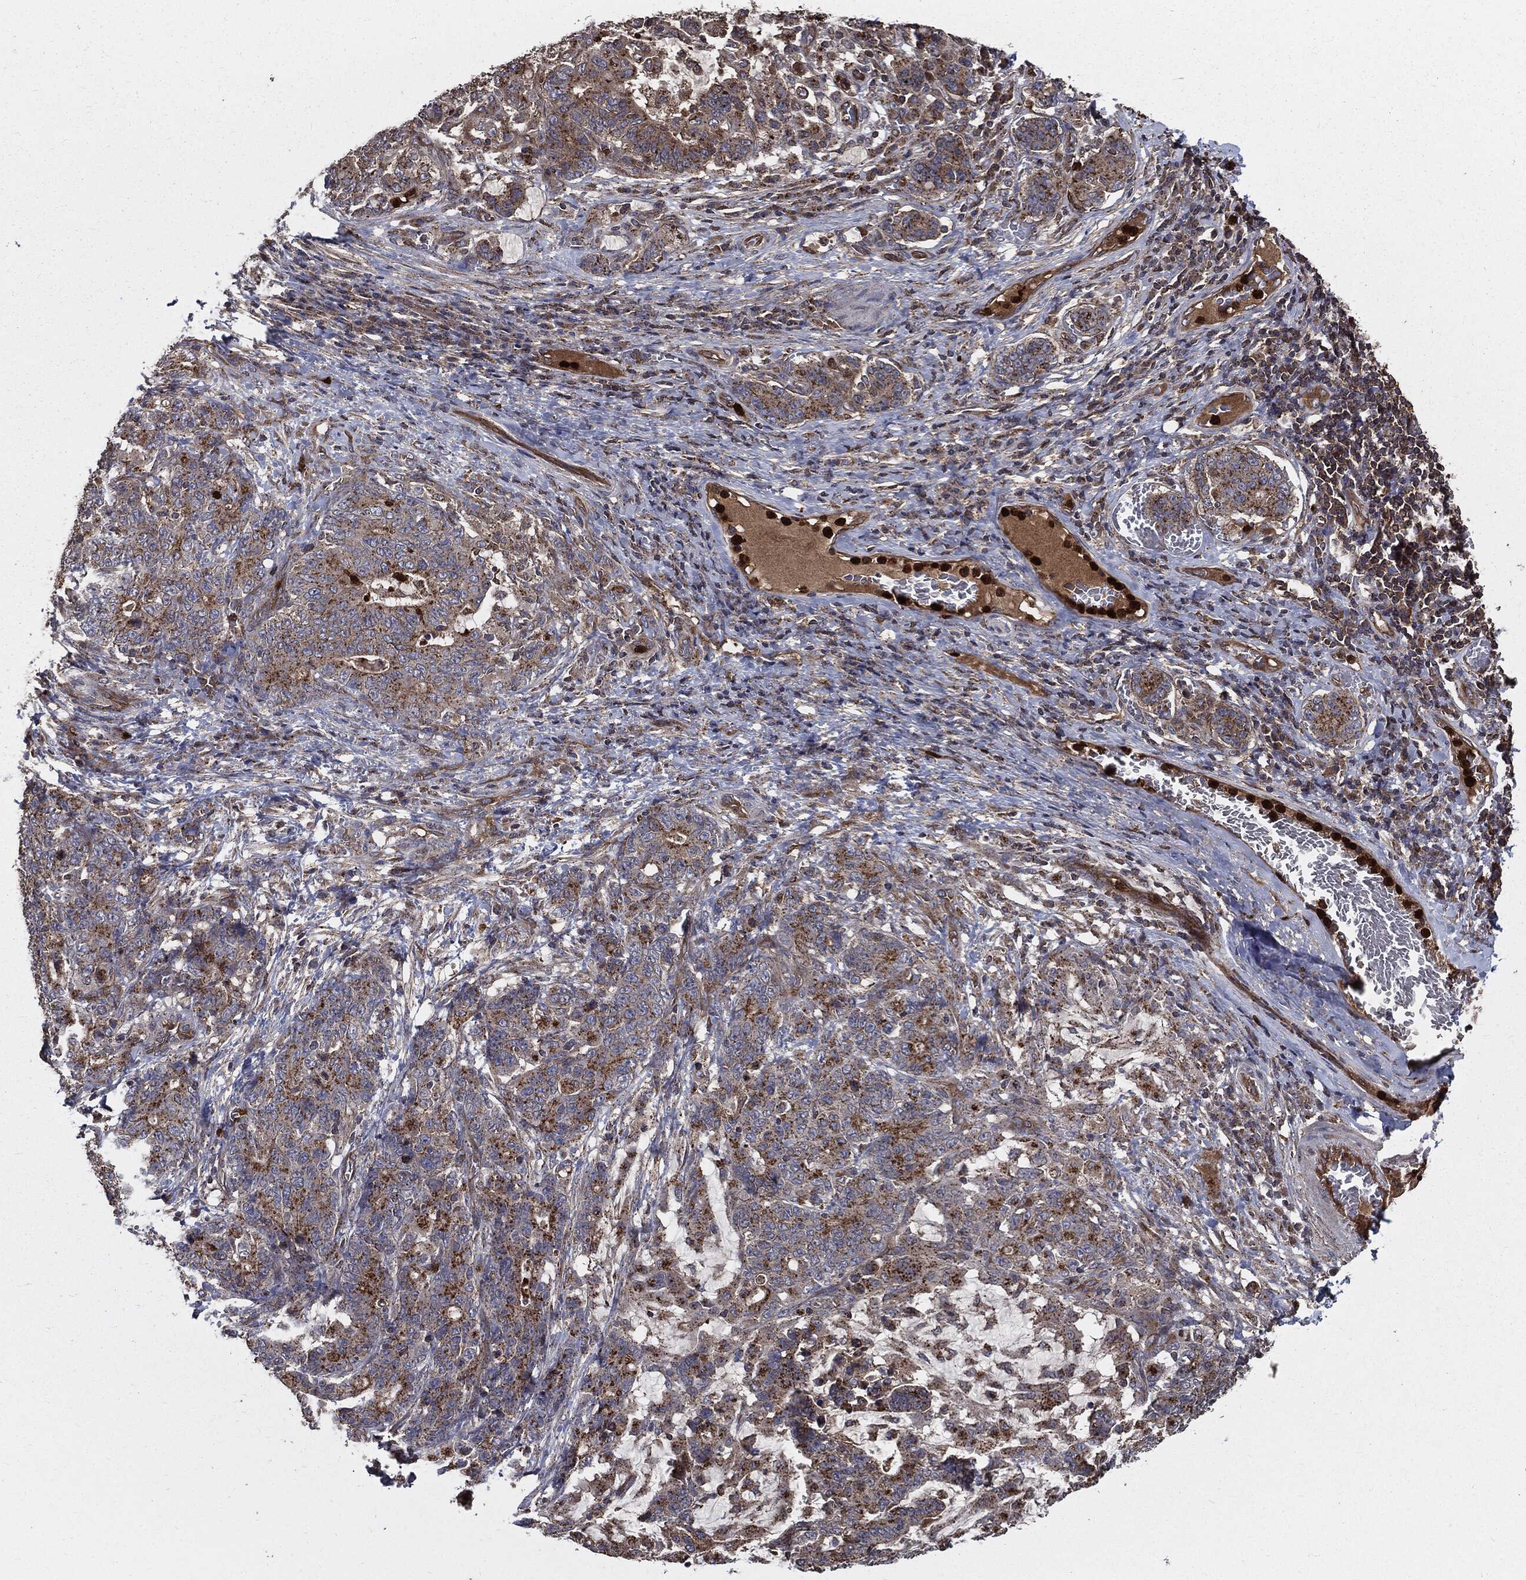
{"staining": {"intensity": "strong", "quantity": "25%-75%", "location": "cytoplasmic/membranous"}, "tissue": "stomach cancer", "cell_type": "Tumor cells", "image_type": "cancer", "snomed": [{"axis": "morphology", "description": "Normal tissue, NOS"}, {"axis": "morphology", "description": "Adenocarcinoma, NOS"}, {"axis": "topography", "description": "Stomach"}], "caption": "IHC of stomach adenocarcinoma exhibits high levels of strong cytoplasmic/membranous positivity in approximately 25%-75% of tumor cells.", "gene": "PDCD6IP", "patient": {"sex": "female", "age": 64}}